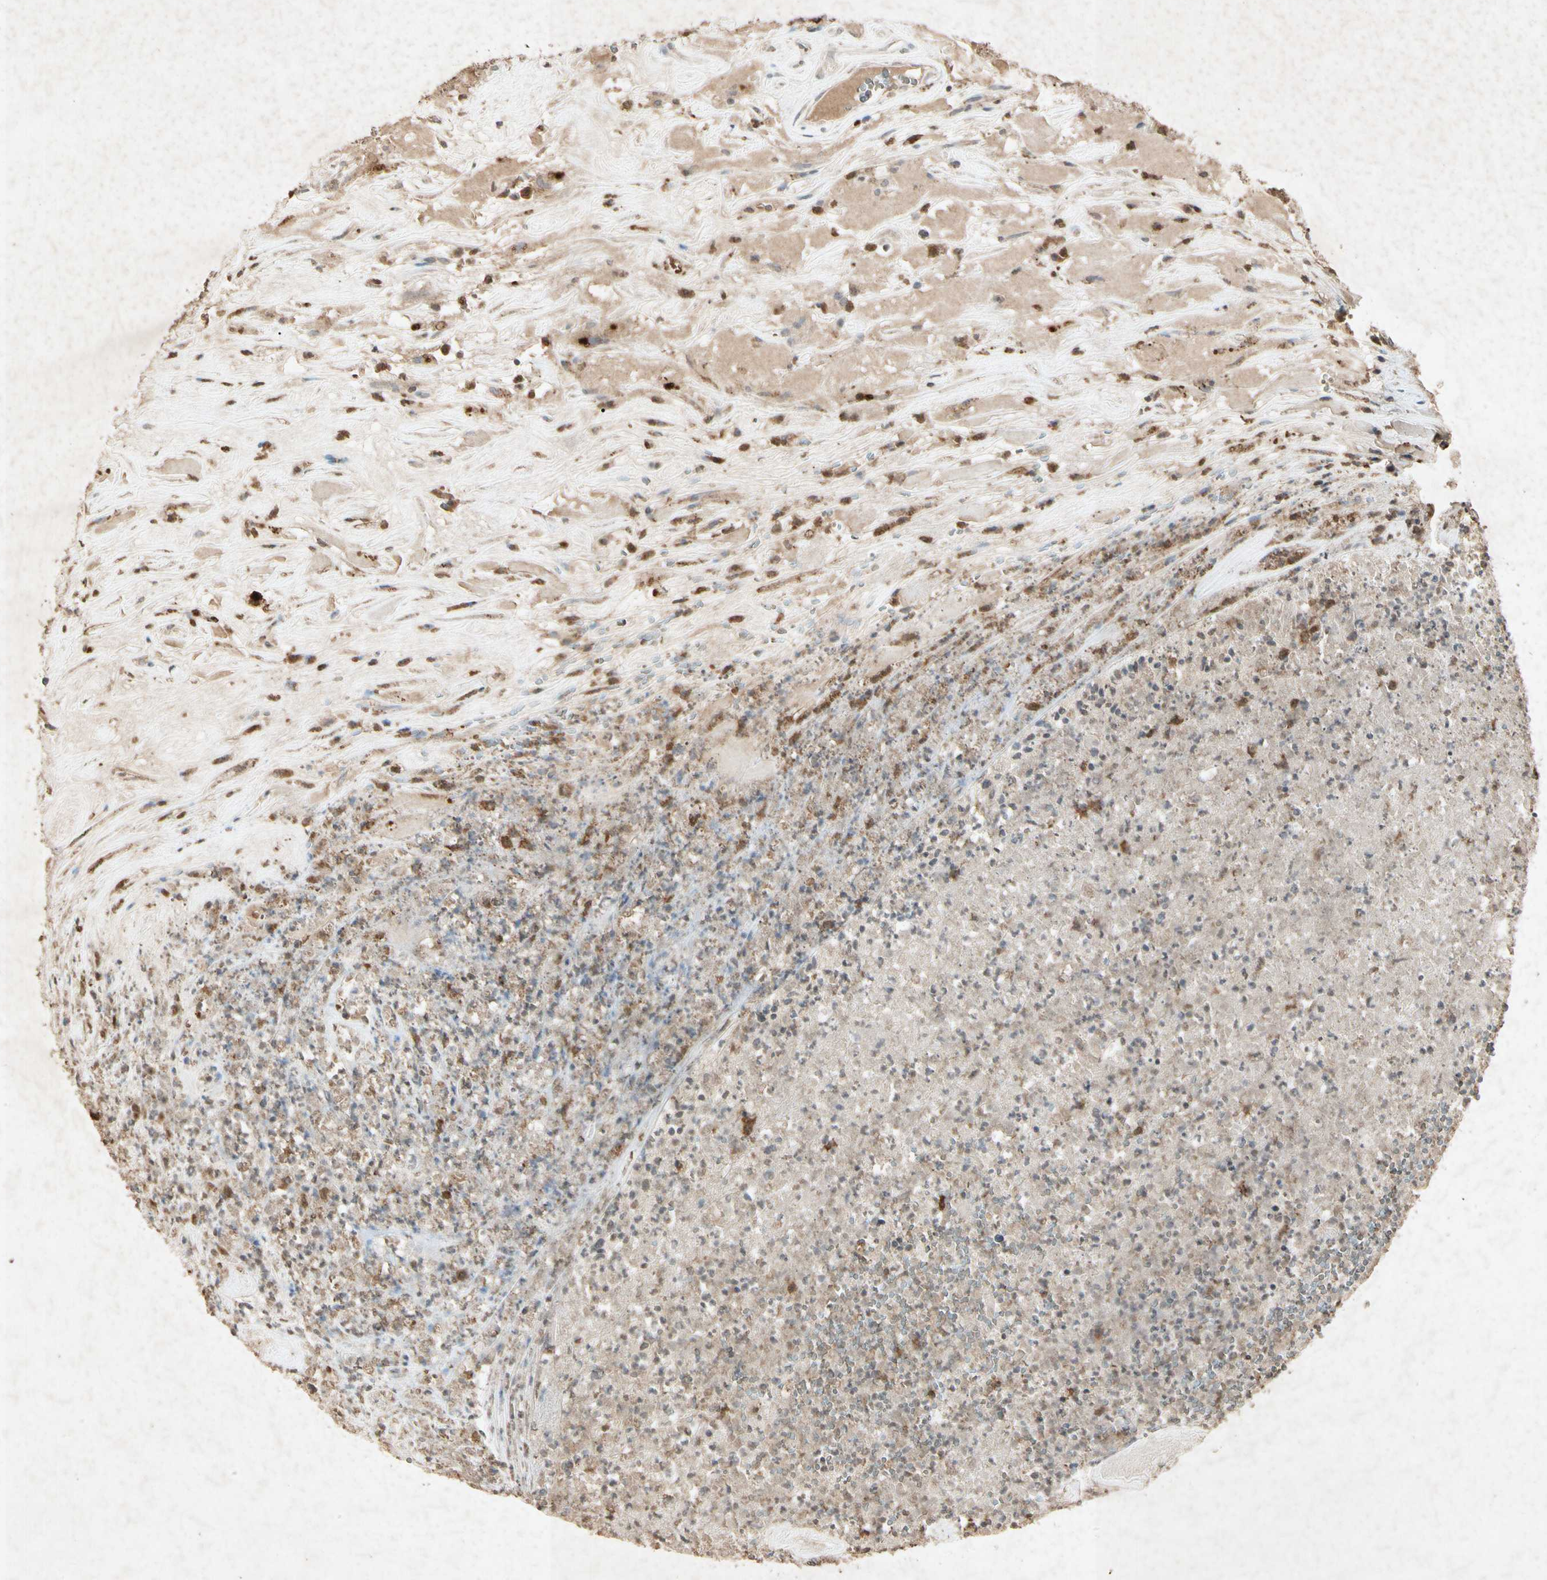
{"staining": {"intensity": "weak", "quantity": ">75%", "location": "cytoplasmic/membranous"}, "tissue": "urothelial cancer", "cell_type": "Tumor cells", "image_type": "cancer", "snomed": [{"axis": "morphology", "description": "Urothelial carcinoma, High grade"}, {"axis": "topography", "description": "Urinary bladder"}], "caption": "This micrograph demonstrates IHC staining of urothelial cancer, with low weak cytoplasmic/membranous expression in approximately >75% of tumor cells.", "gene": "MSRB1", "patient": {"sex": "male", "age": 66}}